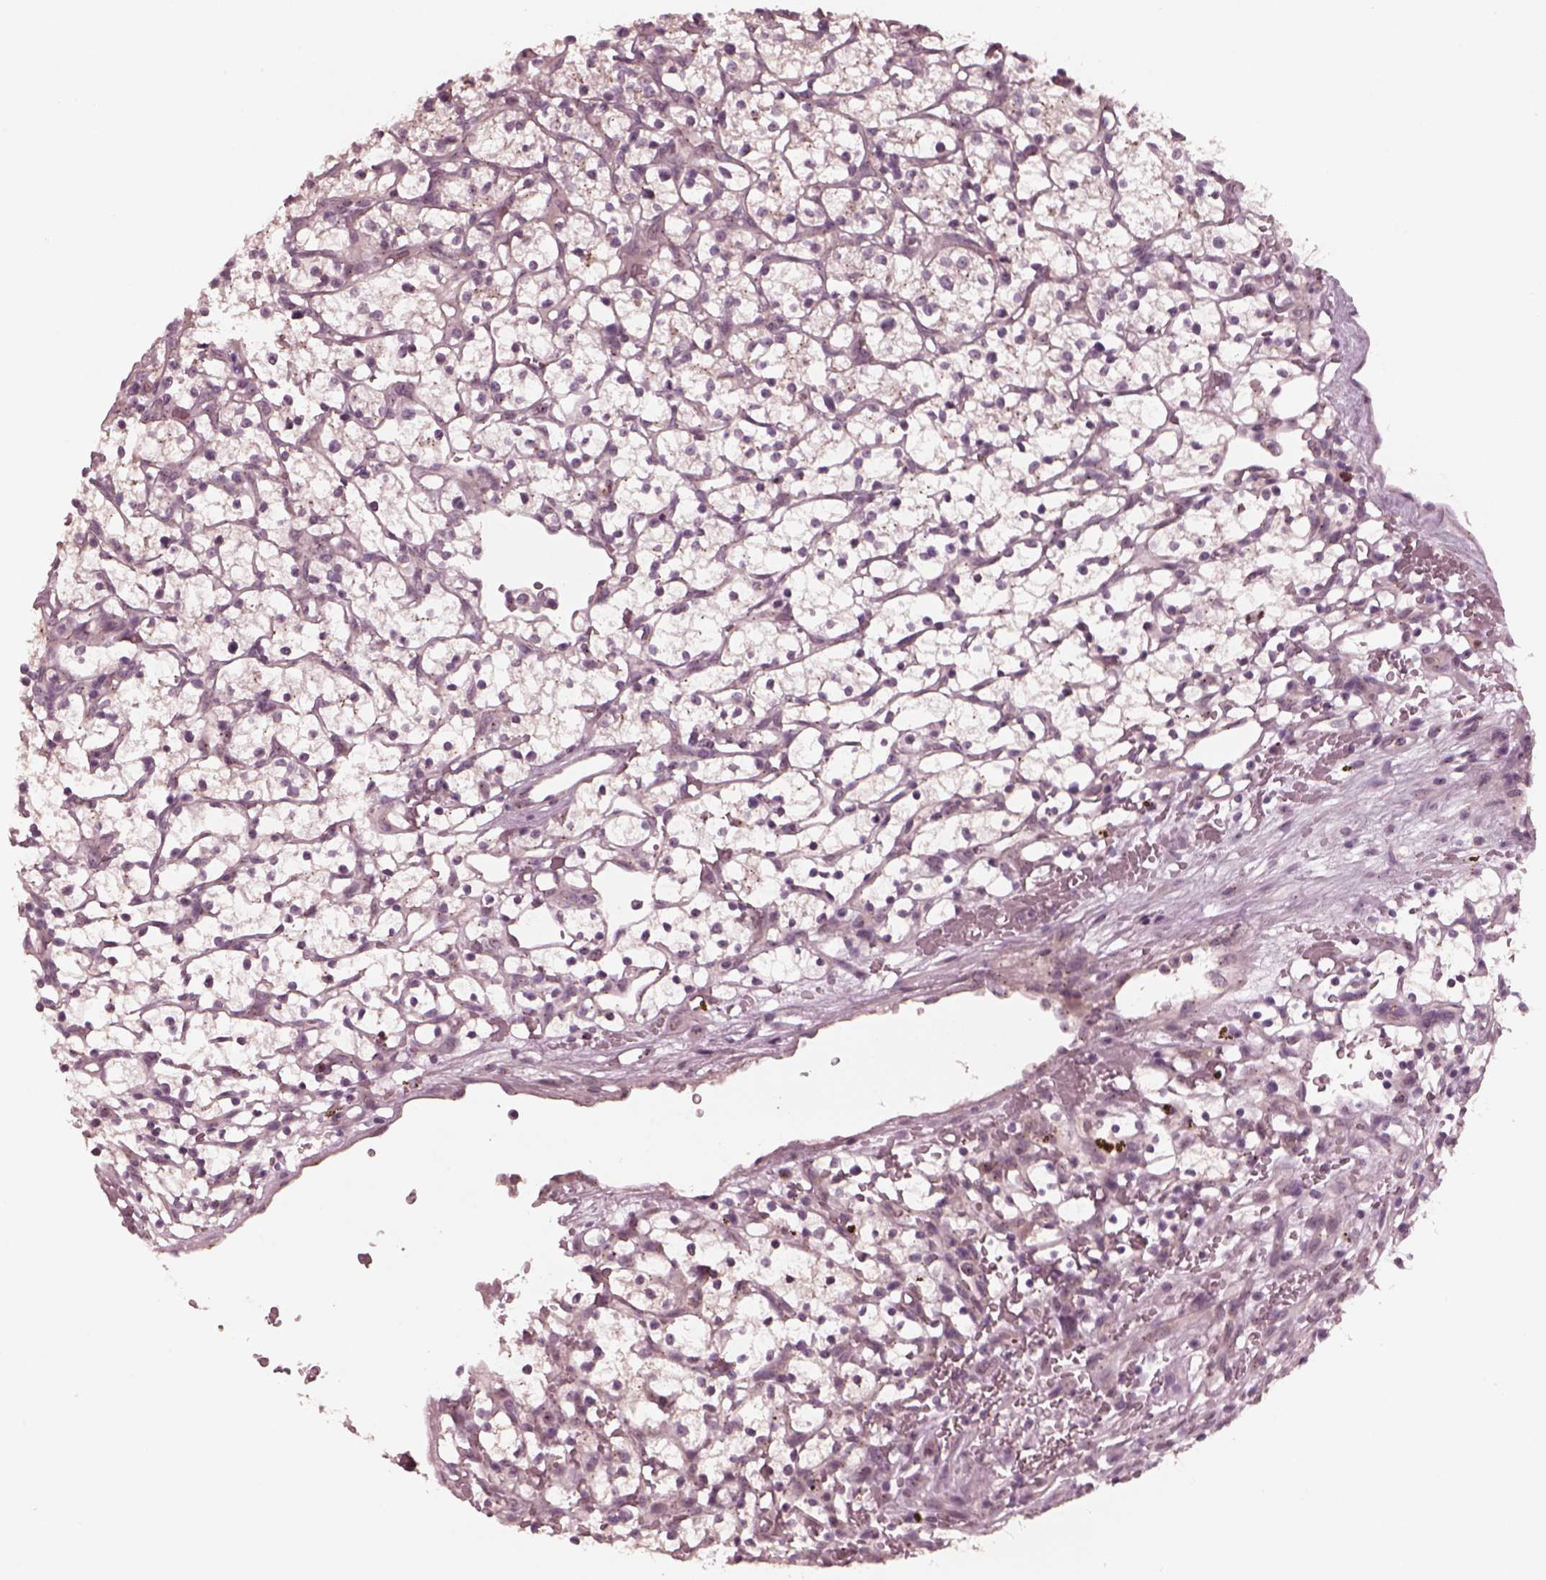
{"staining": {"intensity": "negative", "quantity": "none", "location": "none"}, "tissue": "renal cancer", "cell_type": "Tumor cells", "image_type": "cancer", "snomed": [{"axis": "morphology", "description": "Adenocarcinoma, NOS"}, {"axis": "topography", "description": "Kidney"}], "caption": "Tumor cells are negative for protein expression in human renal adenocarcinoma. (Stains: DAB IHC with hematoxylin counter stain, Microscopy: brightfield microscopy at high magnification).", "gene": "SAXO1", "patient": {"sex": "female", "age": 64}}